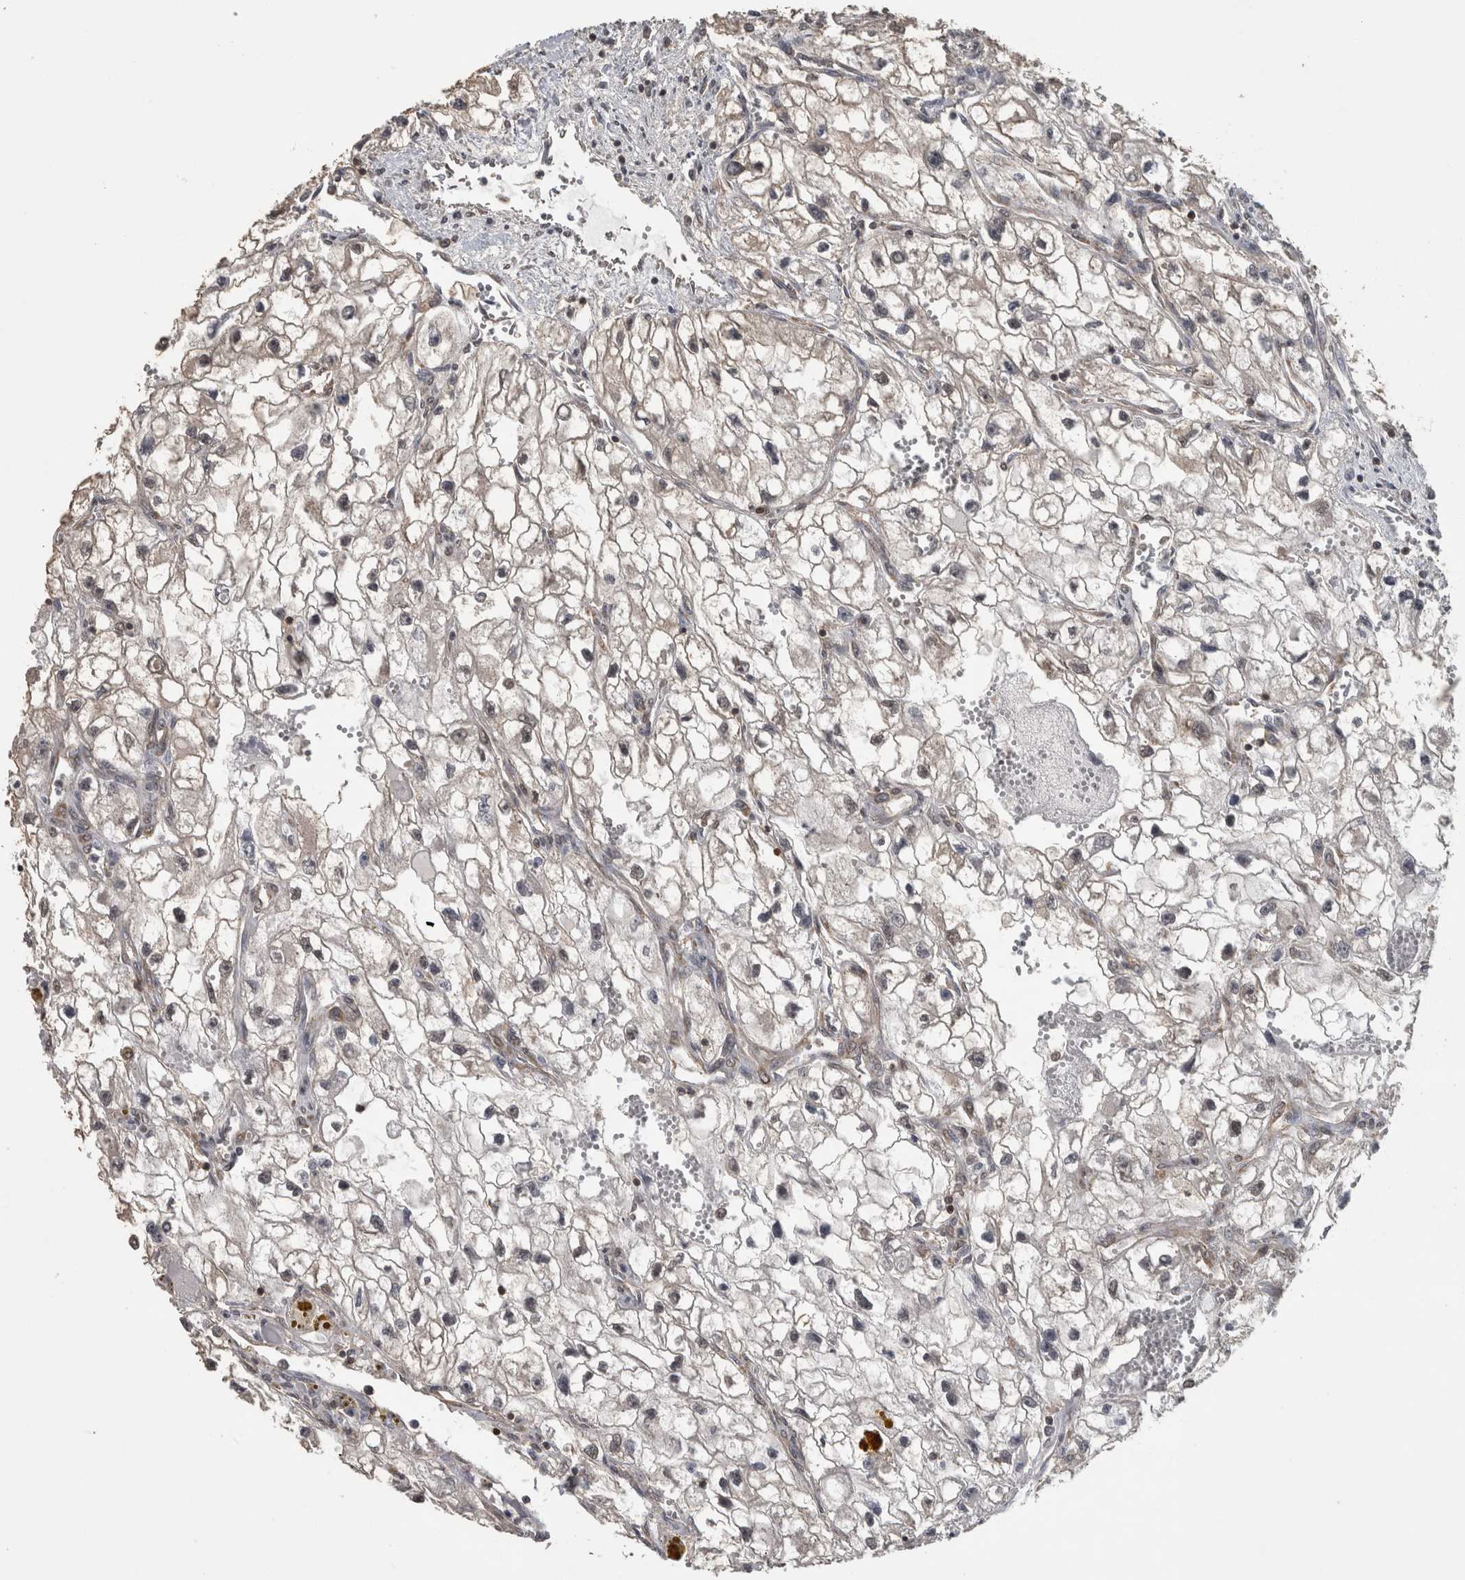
{"staining": {"intensity": "negative", "quantity": "none", "location": "none"}, "tissue": "renal cancer", "cell_type": "Tumor cells", "image_type": "cancer", "snomed": [{"axis": "morphology", "description": "Adenocarcinoma, NOS"}, {"axis": "topography", "description": "Kidney"}], "caption": "DAB immunohistochemical staining of human renal cancer (adenocarcinoma) demonstrates no significant staining in tumor cells.", "gene": "ATXN2", "patient": {"sex": "female", "age": 70}}